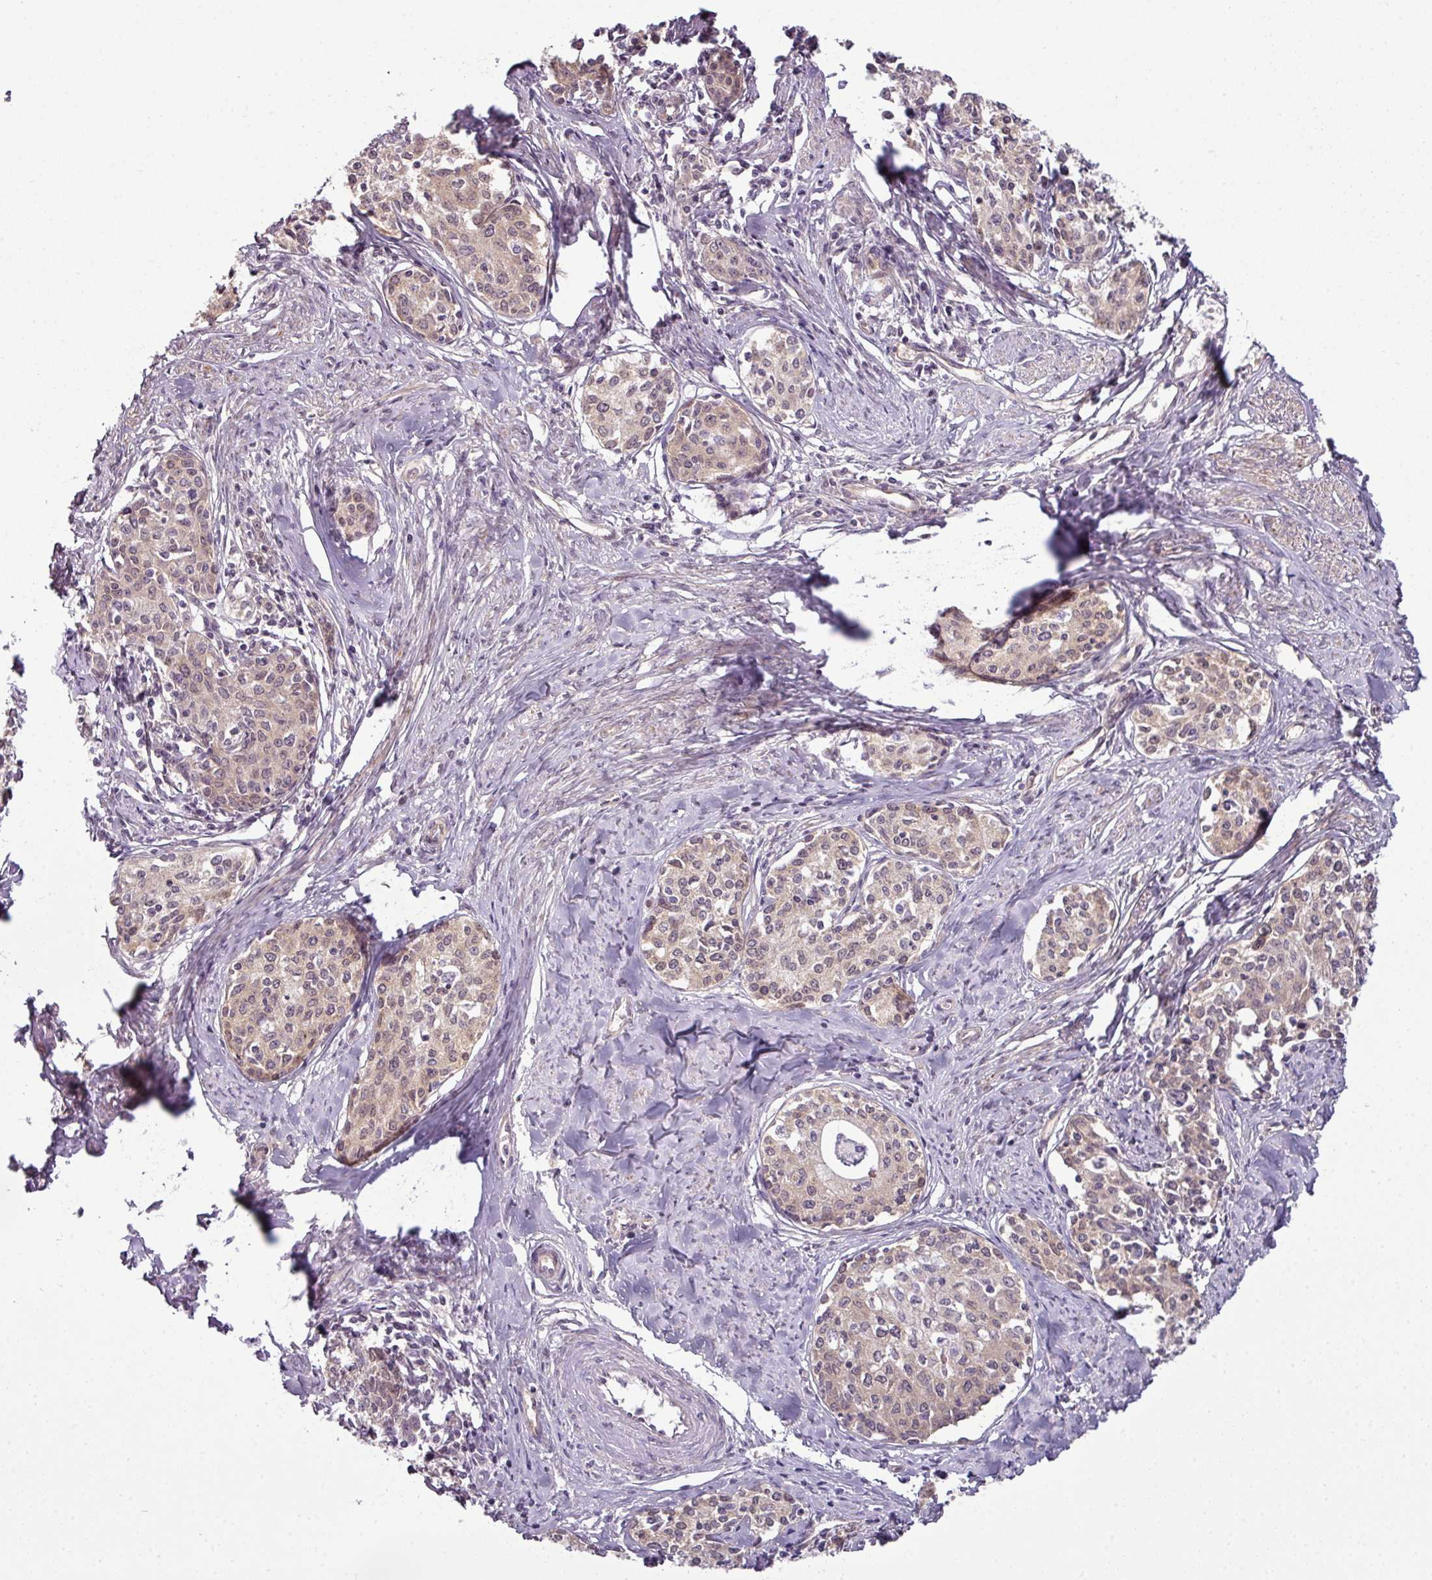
{"staining": {"intensity": "weak", "quantity": ">75%", "location": "cytoplasmic/membranous"}, "tissue": "cervical cancer", "cell_type": "Tumor cells", "image_type": "cancer", "snomed": [{"axis": "morphology", "description": "Squamous cell carcinoma, NOS"}, {"axis": "morphology", "description": "Adenocarcinoma, NOS"}, {"axis": "topography", "description": "Cervix"}], "caption": "Weak cytoplasmic/membranous staining is identified in approximately >75% of tumor cells in cervical squamous cell carcinoma. (DAB (3,3'-diaminobenzidine) IHC with brightfield microscopy, high magnification).", "gene": "DERPC", "patient": {"sex": "female", "age": 52}}